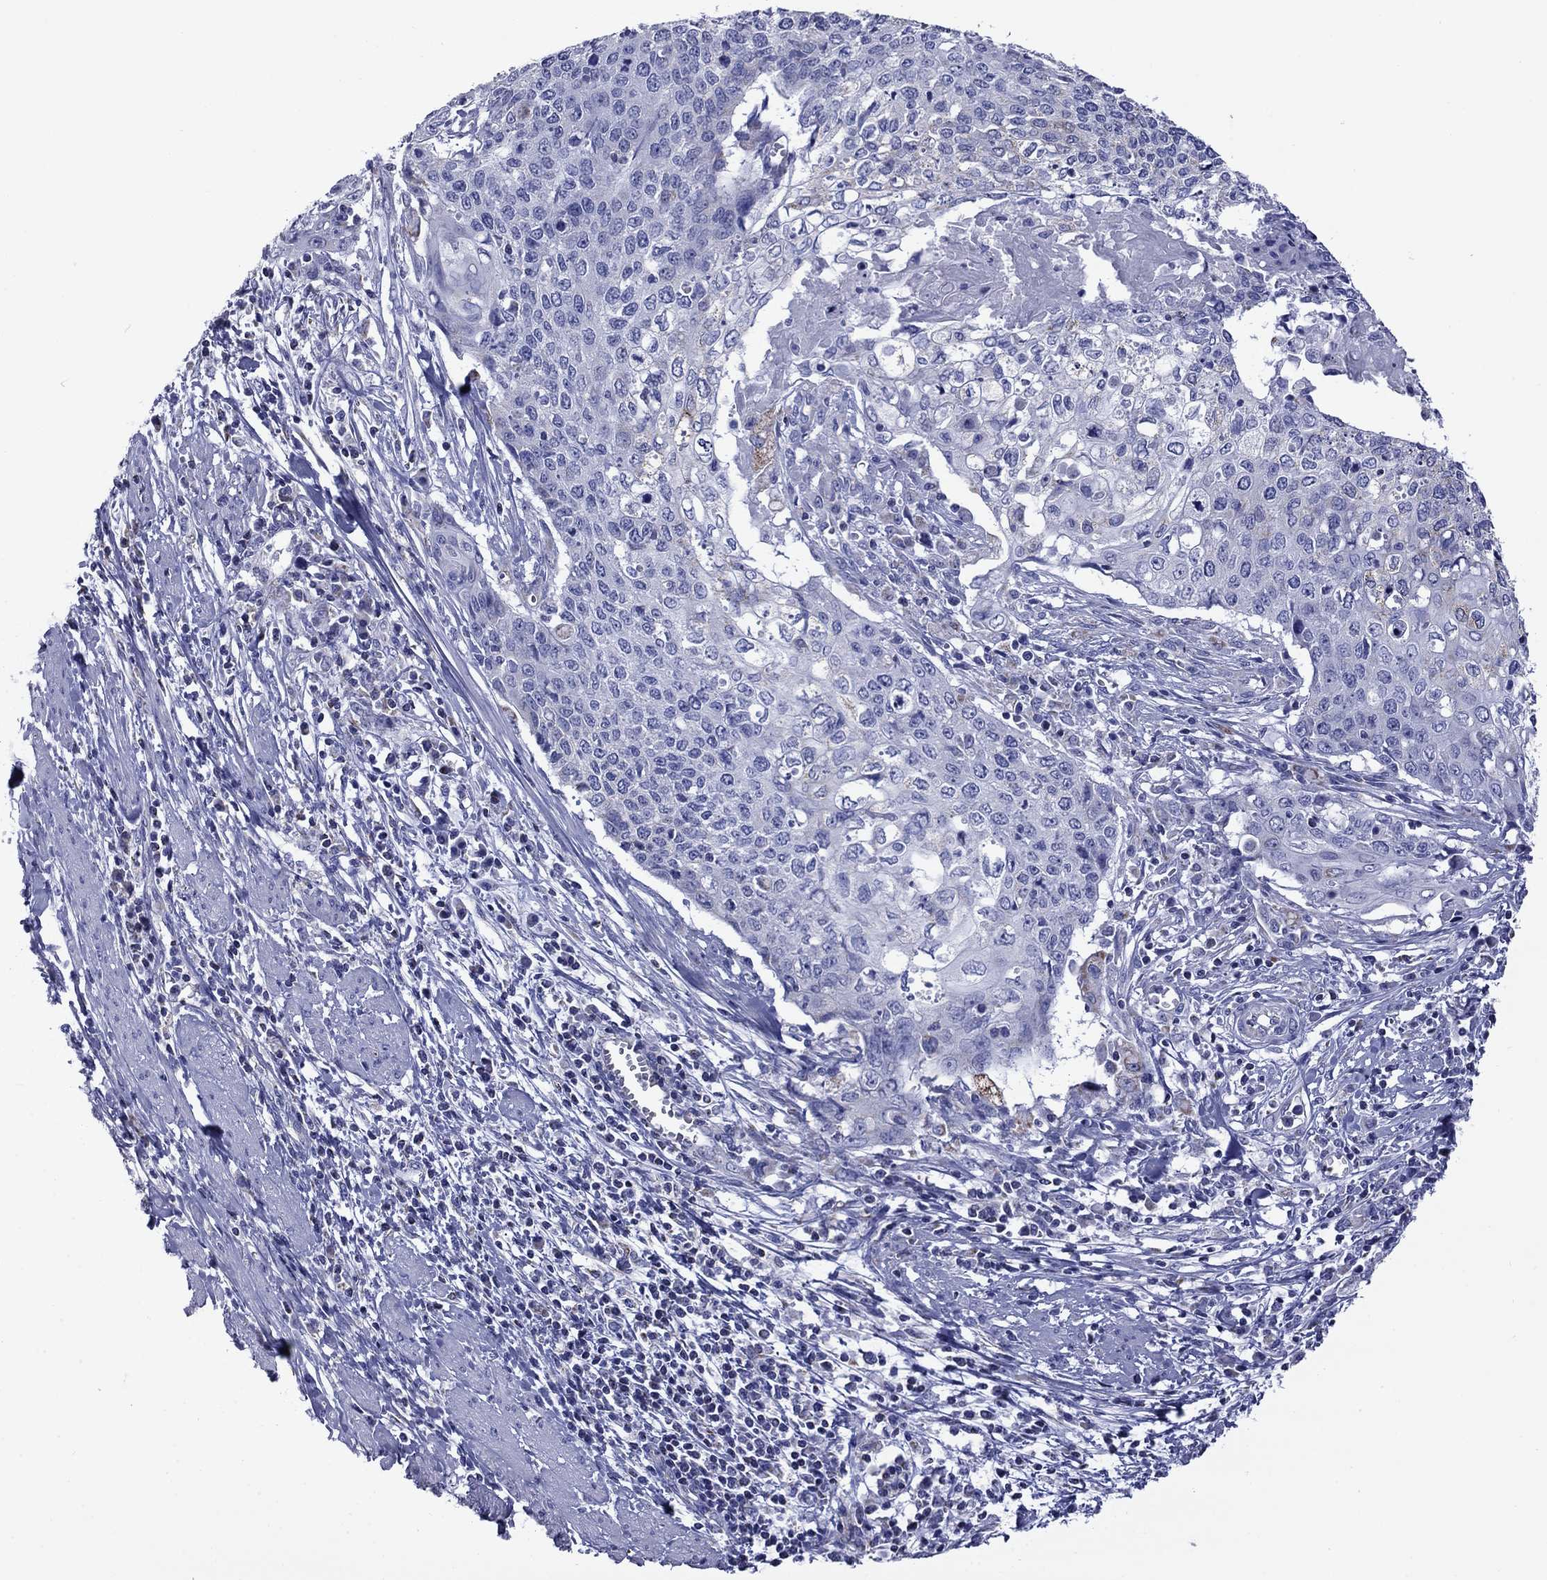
{"staining": {"intensity": "negative", "quantity": "none", "location": "none"}, "tissue": "cervical cancer", "cell_type": "Tumor cells", "image_type": "cancer", "snomed": [{"axis": "morphology", "description": "Squamous cell carcinoma, NOS"}, {"axis": "topography", "description": "Cervix"}], "caption": "This micrograph is of cervical squamous cell carcinoma stained with immunohistochemistry to label a protein in brown with the nuclei are counter-stained blue. There is no expression in tumor cells.", "gene": "ACADSB", "patient": {"sex": "female", "age": 39}}